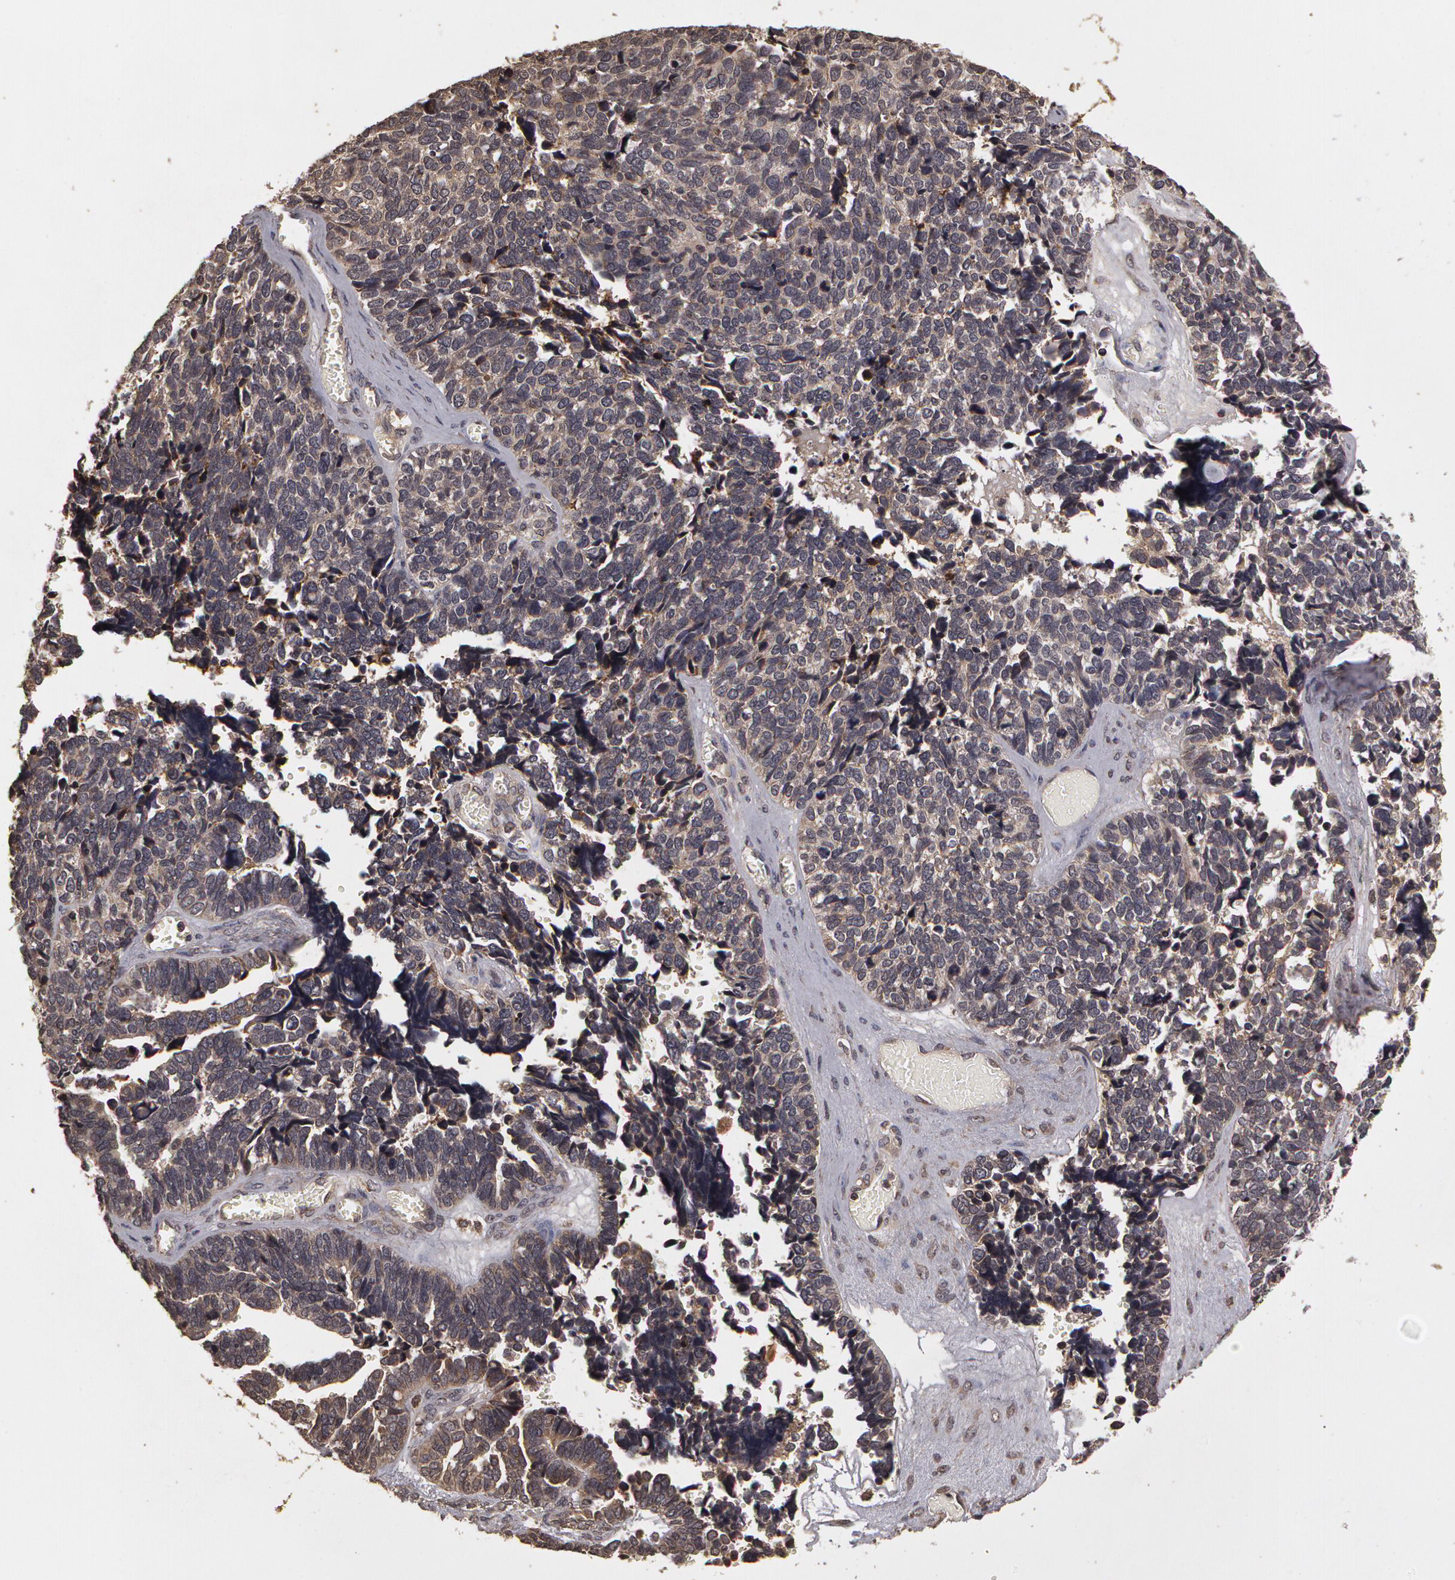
{"staining": {"intensity": "negative", "quantity": "none", "location": "none"}, "tissue": "ovarian cancer", "cell_type": "Tumor cells", "image_type": "cancer", "snomed": [{"axis": "morphology", "description": "Cystadenocarcinoma, serous, NOS"}, {"axis": "topography", "description": "Ovary"}], "caption": "Serous cystadenocarcinoma (ovarian) was stained to show a protein in brown. There is no significant staining in tumor cells.", "gene": "CALR", "patient": {"sex": "female", "age": 77}}